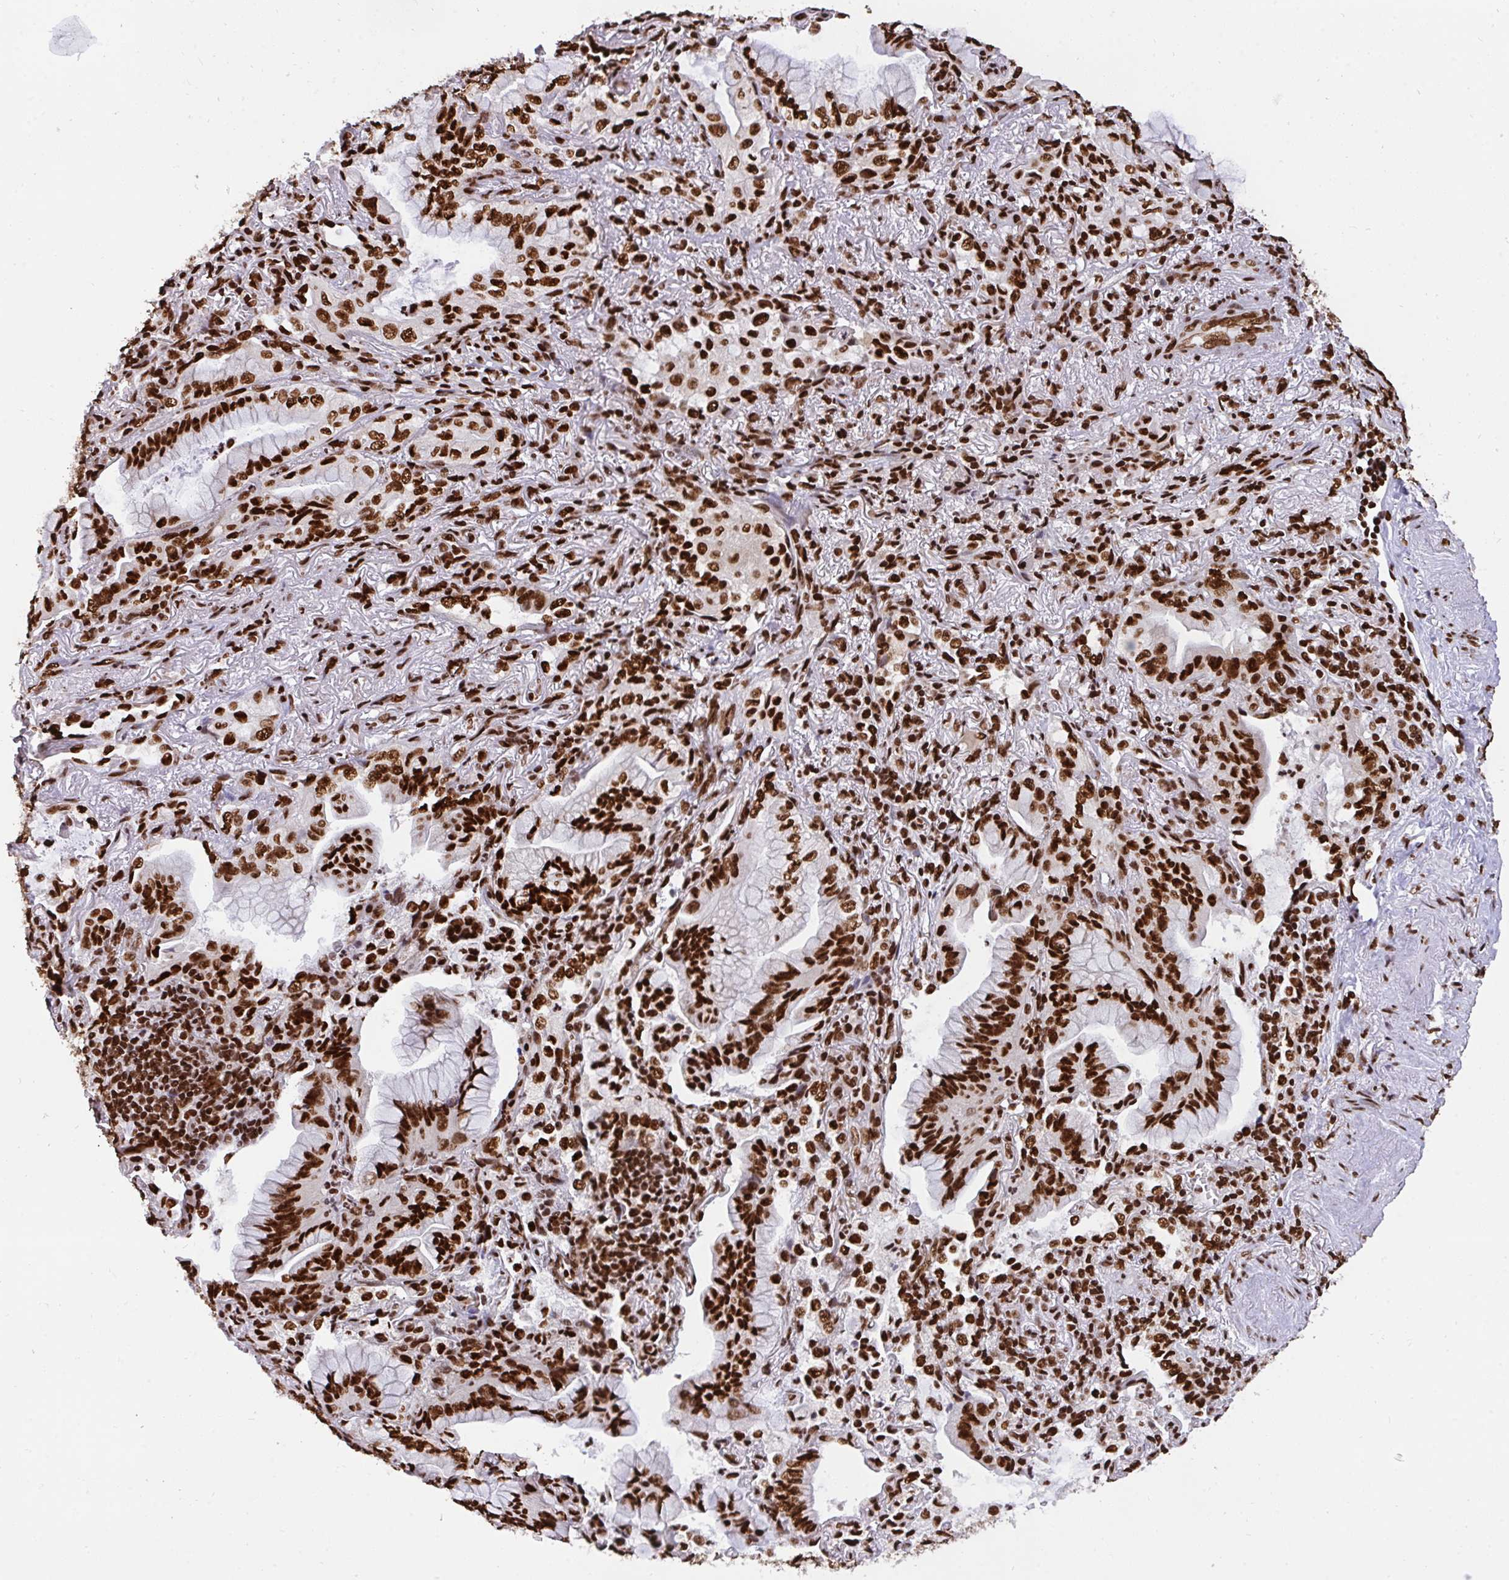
{"staining": {"intensity": "strong", "quantity": ">75%", "location": "nuclear"}, "tissue": "lung cancer", "cell_type": "Tumor cells", "image_type": "cancer", "snomed": [{"axis": "morphology", "description": "Adenocarcinoma, NOS"}, {"axis": "topography", "description": "Lung"}], "caption": "Adenocarcinoma (lung) was stained to show a protein in brown. There is high levels of strong nuclear expression in approximately >75% of tumor cells. Immunohistochemistry stains the protein of interest in brown and the nuclei are stained blue.", "gene": "HNRNPL", "patient": {"sex": "male", "age": 77}}